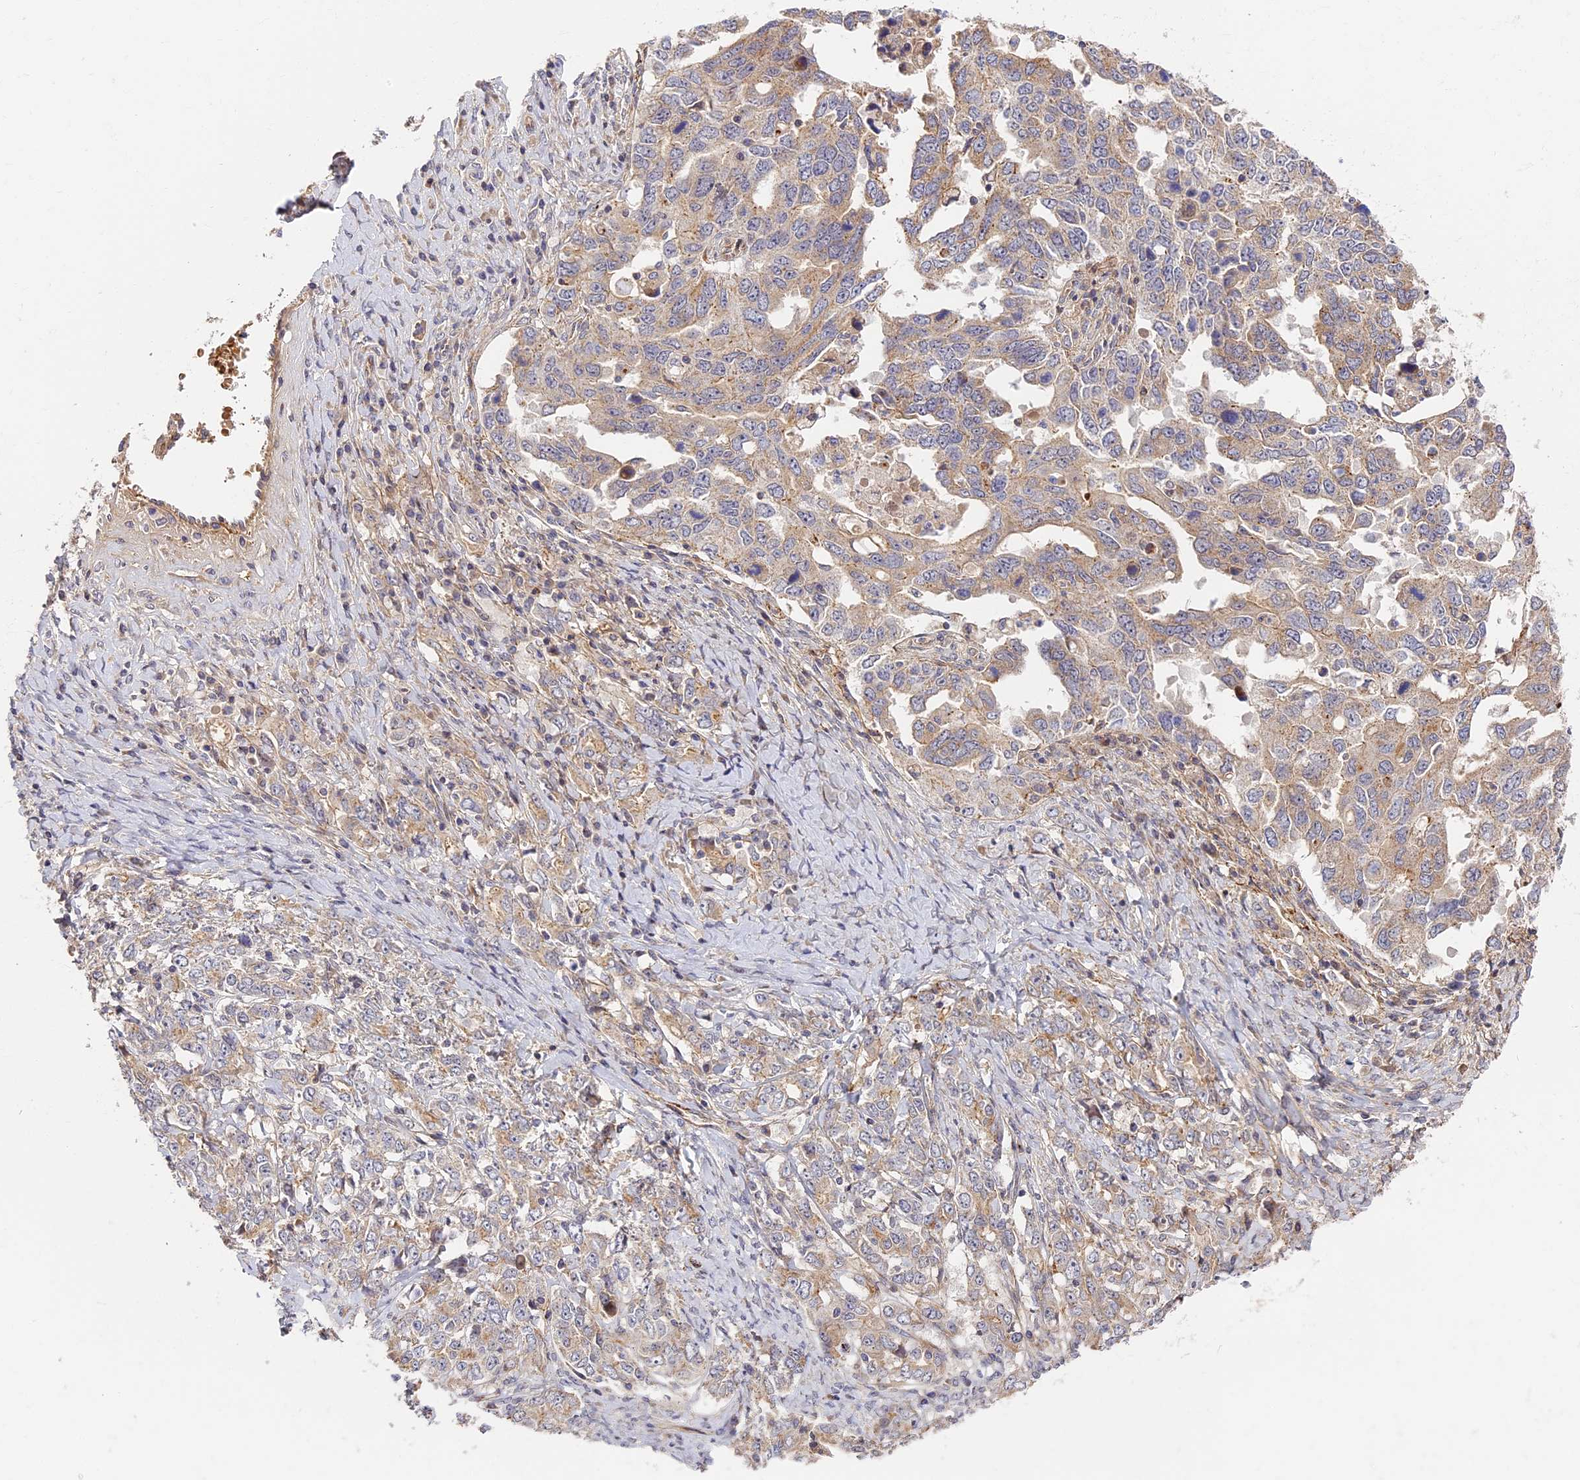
{"staining": {"intensity": "weak", "quantity": "25%-75%", "location": "cytoplasmic/membranous"}, "tissue": "ovarian cancer", "cell_type": "Tumor cells", "image_type": "cancer", "snomed": [{"axis": "morphology", "description": "Carcinoma, endometroid"}, {"axis": "topography", "description": "Ovary"}], "caption": "This is an image of immunohistochemistry staining of ovarian cancer (endometroid carcinoma), which shows weak staining in the cytoplasmic/membranous of tumor cells.", "gene": "MISP3", "patient": {"sex": "female", "age": 62}}